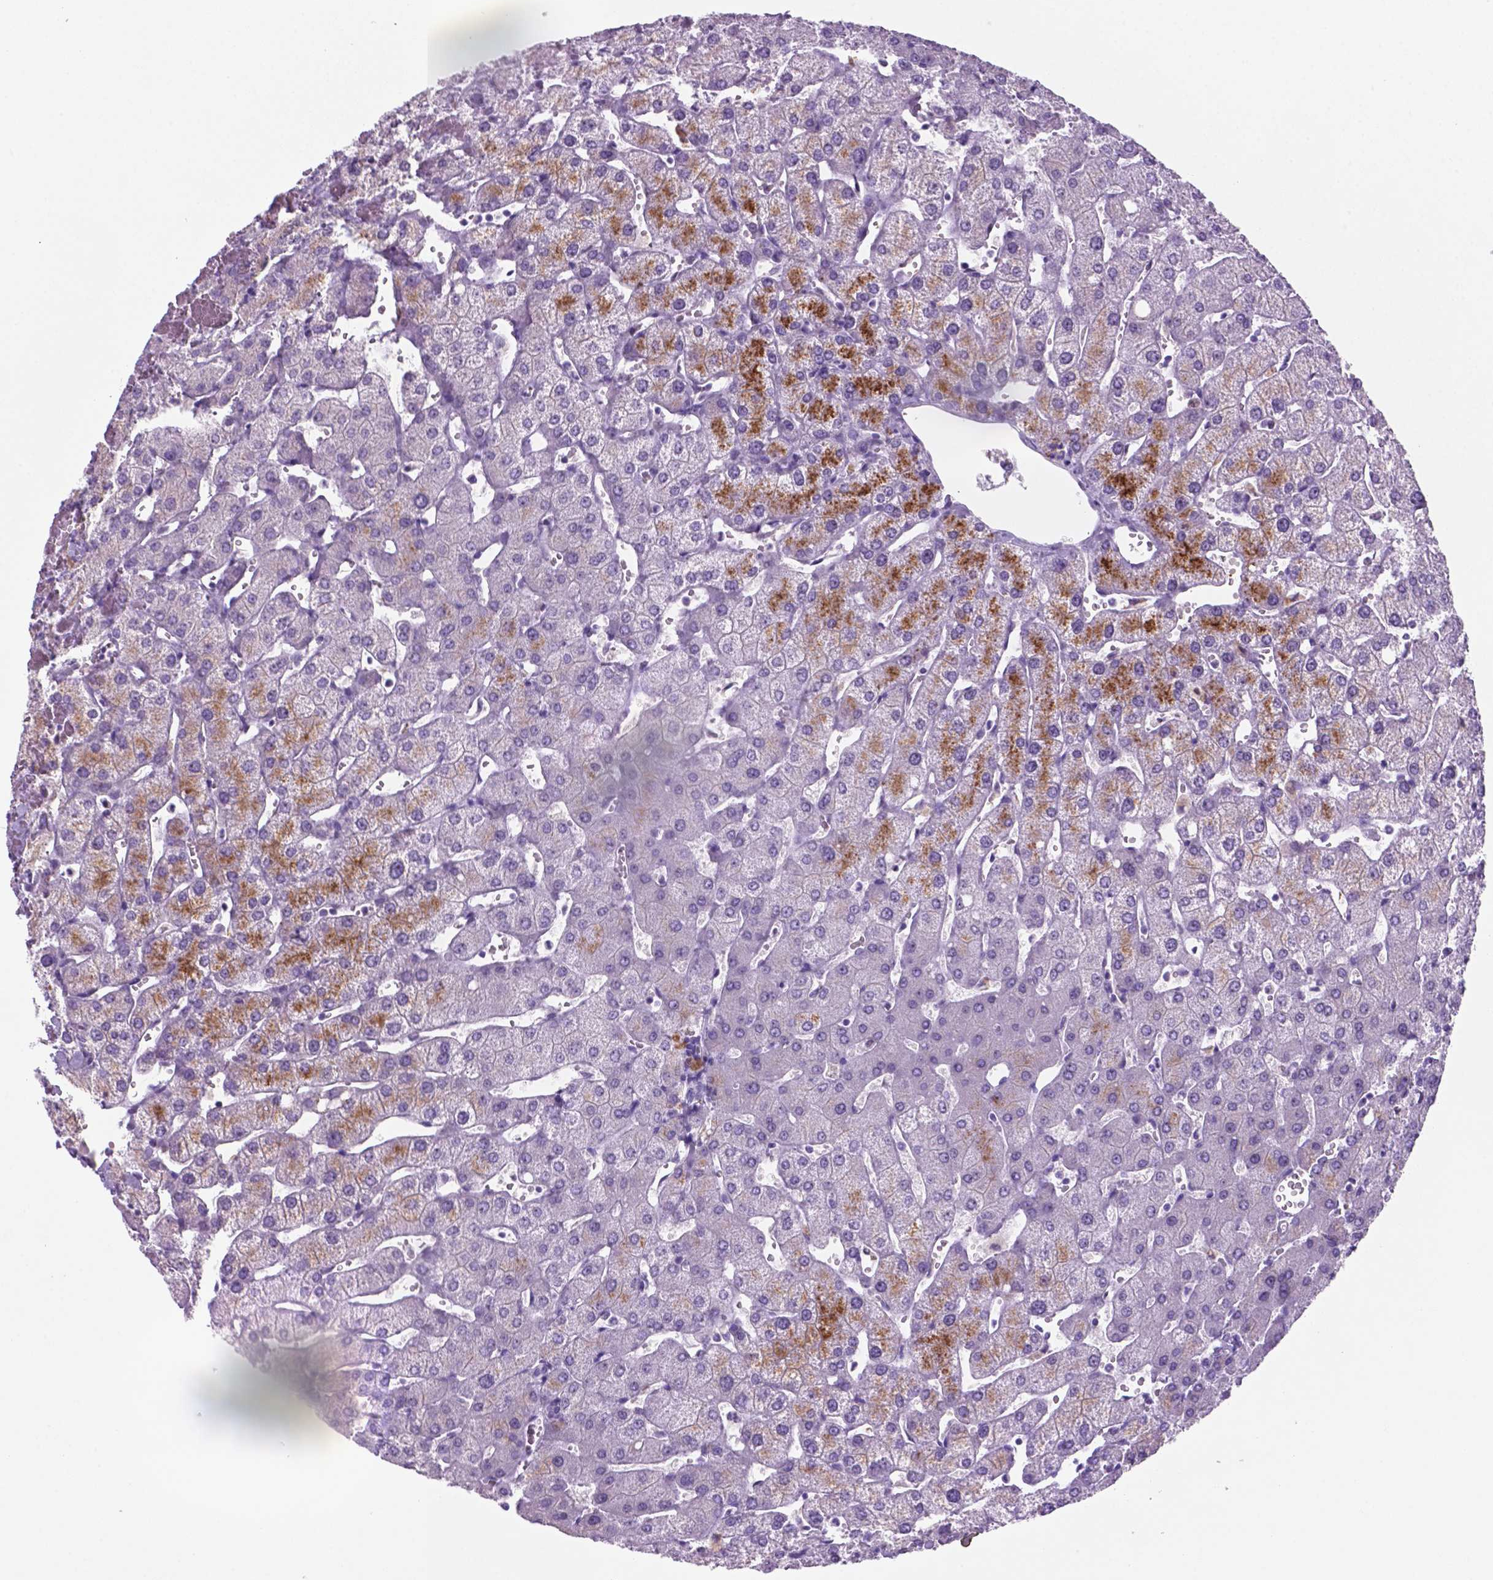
{"staining": {"intensity": "negative", "quantity": "none", "location": "none"}, "tissue": "liver", "cell_type": "Cholangiocytes", "image_type": "normal", "snomed": [{"axis": "morphology", "description": "Normal tissue, NOS"}, {"axis": "topography", "description": "Liver"}], "caption": "Cholangiocytes show no significant protein positivity in unremarkable liver. (DAB immunohistochemistry, high magnification).", "gene": "C18orf21", "patient": {"sex": "female", "age": 54}}